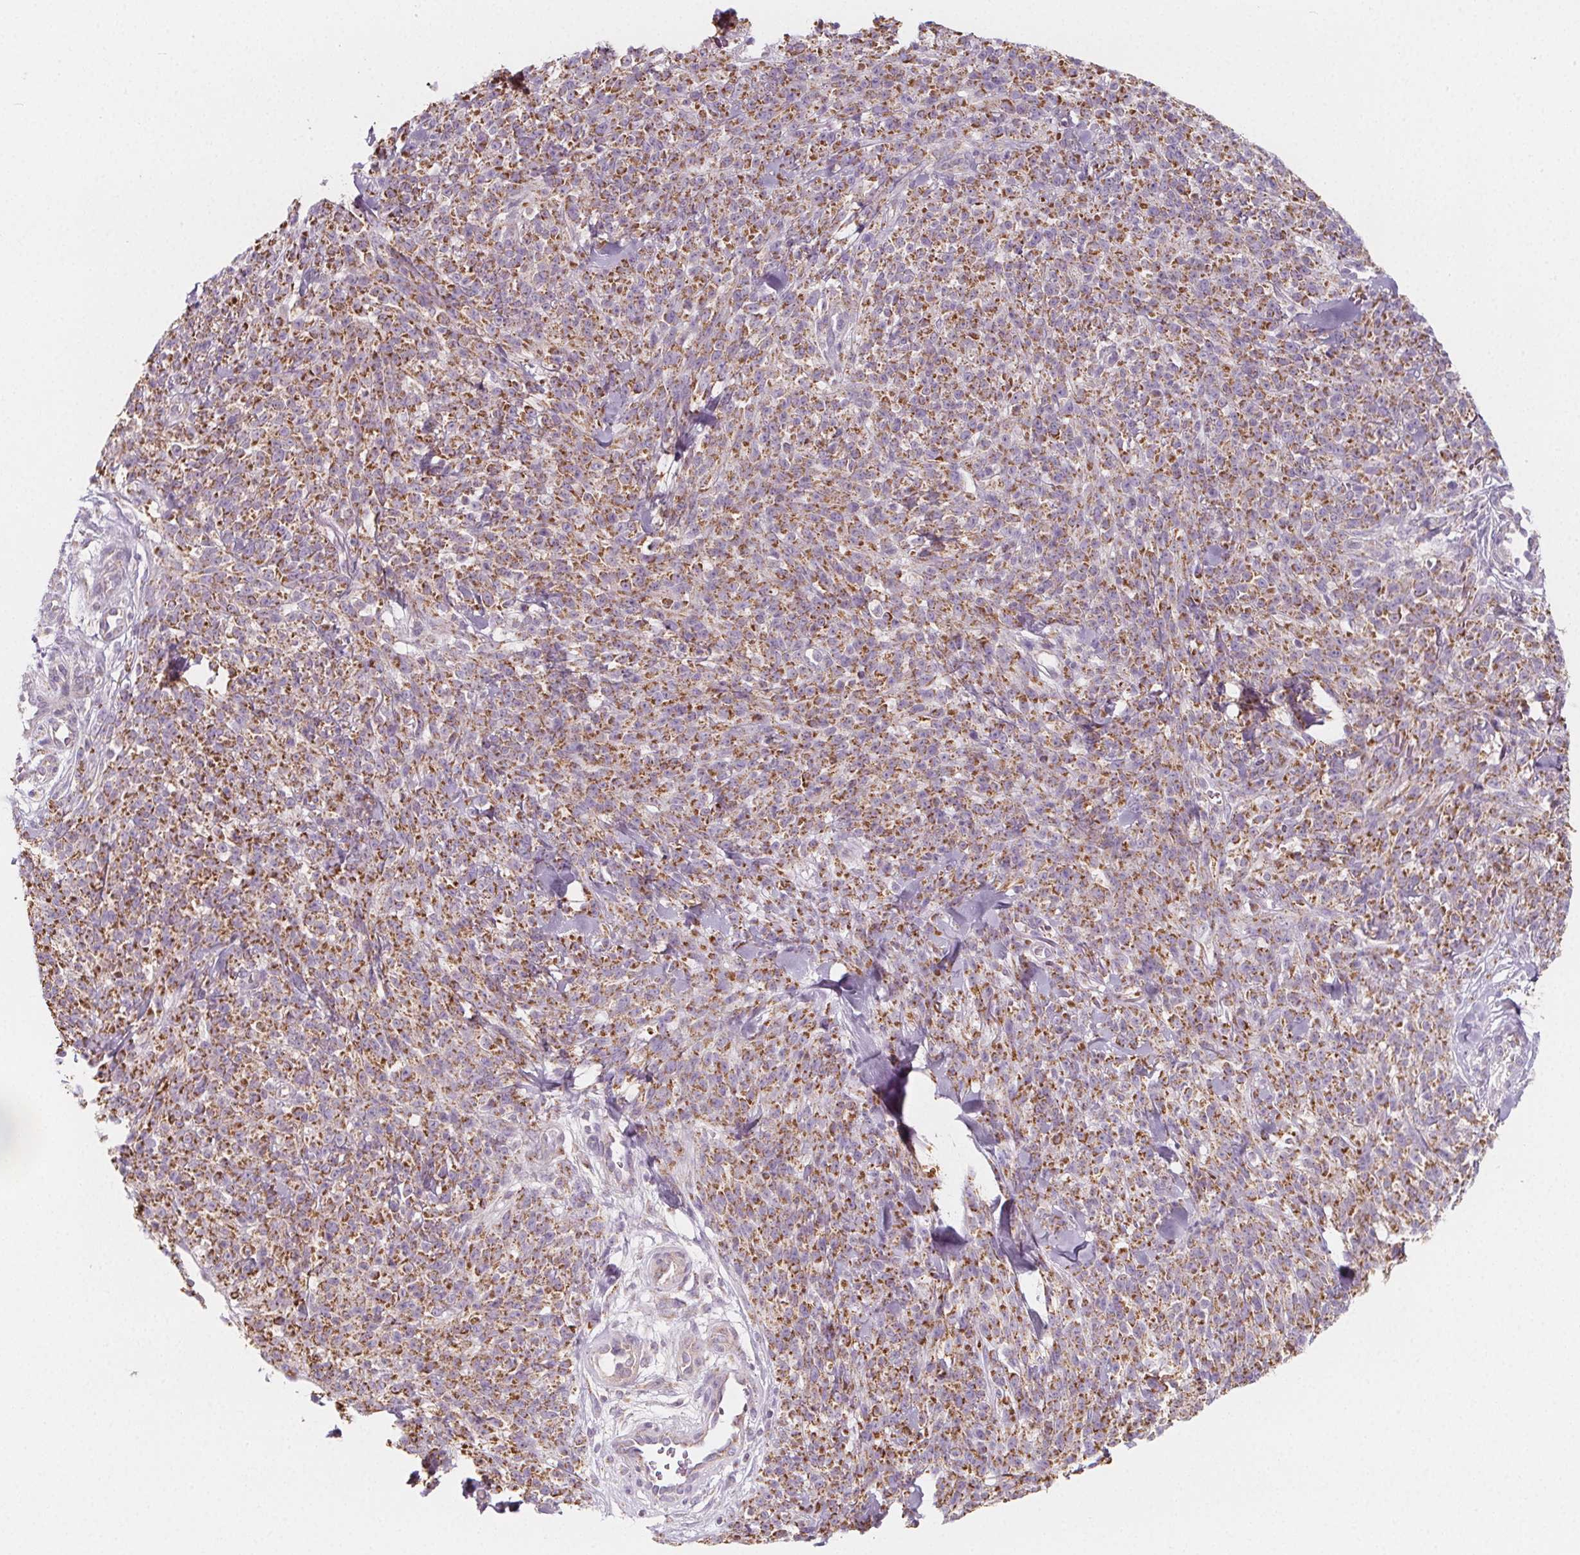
{"staining": {"intensity": "moderate", "quantity": ">75%", "location": "cytoplasmic/membranous"}, "tissue": "melanoma", "cell_type": "Tumor cells", "image_type": "cancer", "snomed": [{"axis": "morphology", "description": "Malignant melanoma, NOS"}, {"axis": "topography", "description": "Skin"}, {"axis": "topography", "description": "Skin of trunk"}], "caption": "Tumor cells reveal medium levels of moderate cytoplasmic/membranous positivity in approximately >75% of cells in human melanoma.", "gene": "IL17C", "patient": {"sex": "male", "age": 74}}